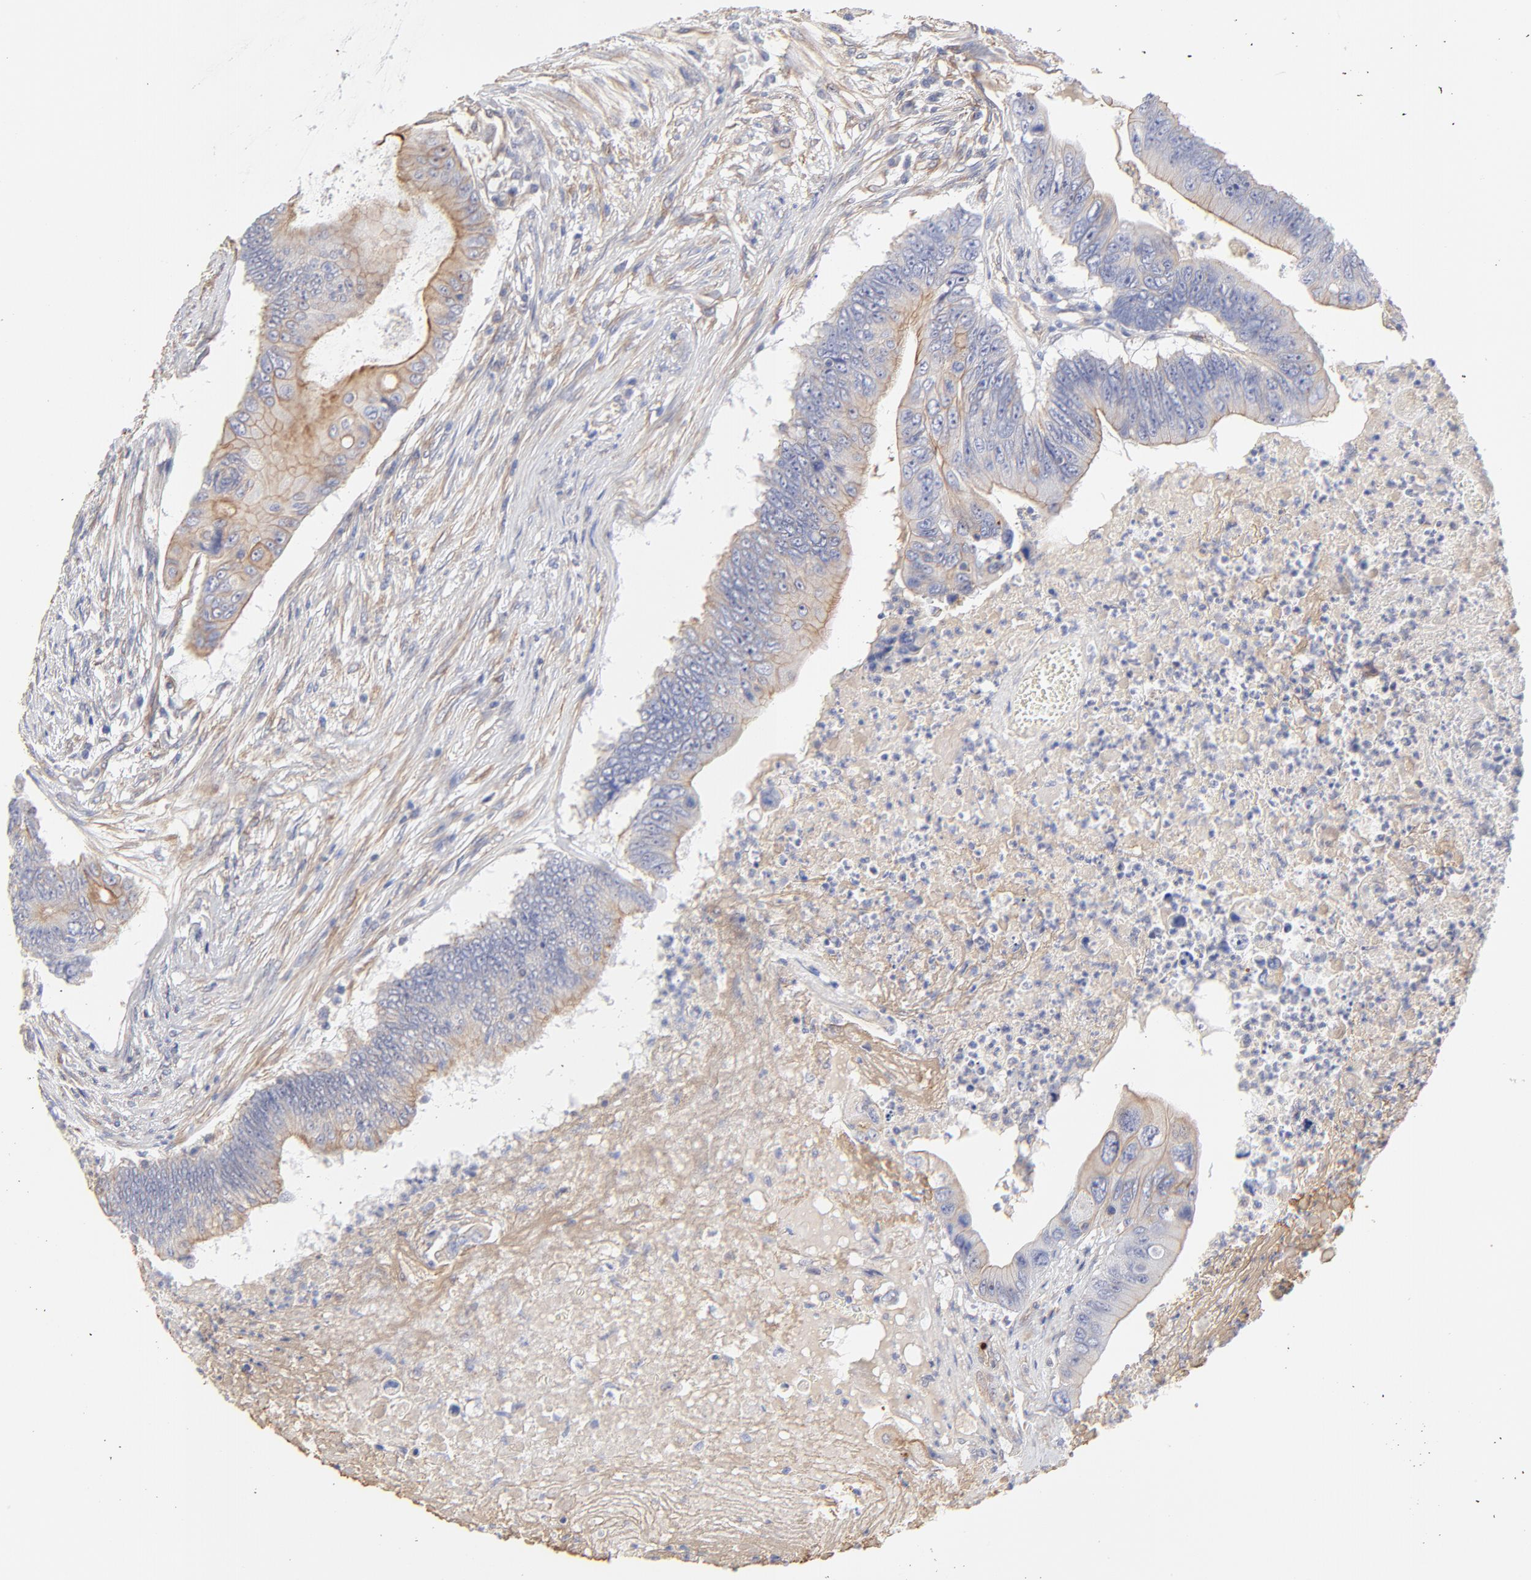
{"staining": {"intensity": "weak", "quantity": "25%-75%", "location": "cytoplasmic/membranous"}, "tissue": "colorectal cancer", "cell_type": "Tumor cells", "image_type": "cancer", "snomed": [{"axis": "morphology", "description": "Adenocarcinoma, NOS"}, {"axis": "topography", "description": "Colon"}], "caption": "Immunohistochemistry (IHC) of colorectal cancer displays low levels of weak cytoplasmic/membranous positivity in about 25%-75% of tumor cells.", "gene": "LRCH2", "patient": {"sex": "male", "age": 65}}